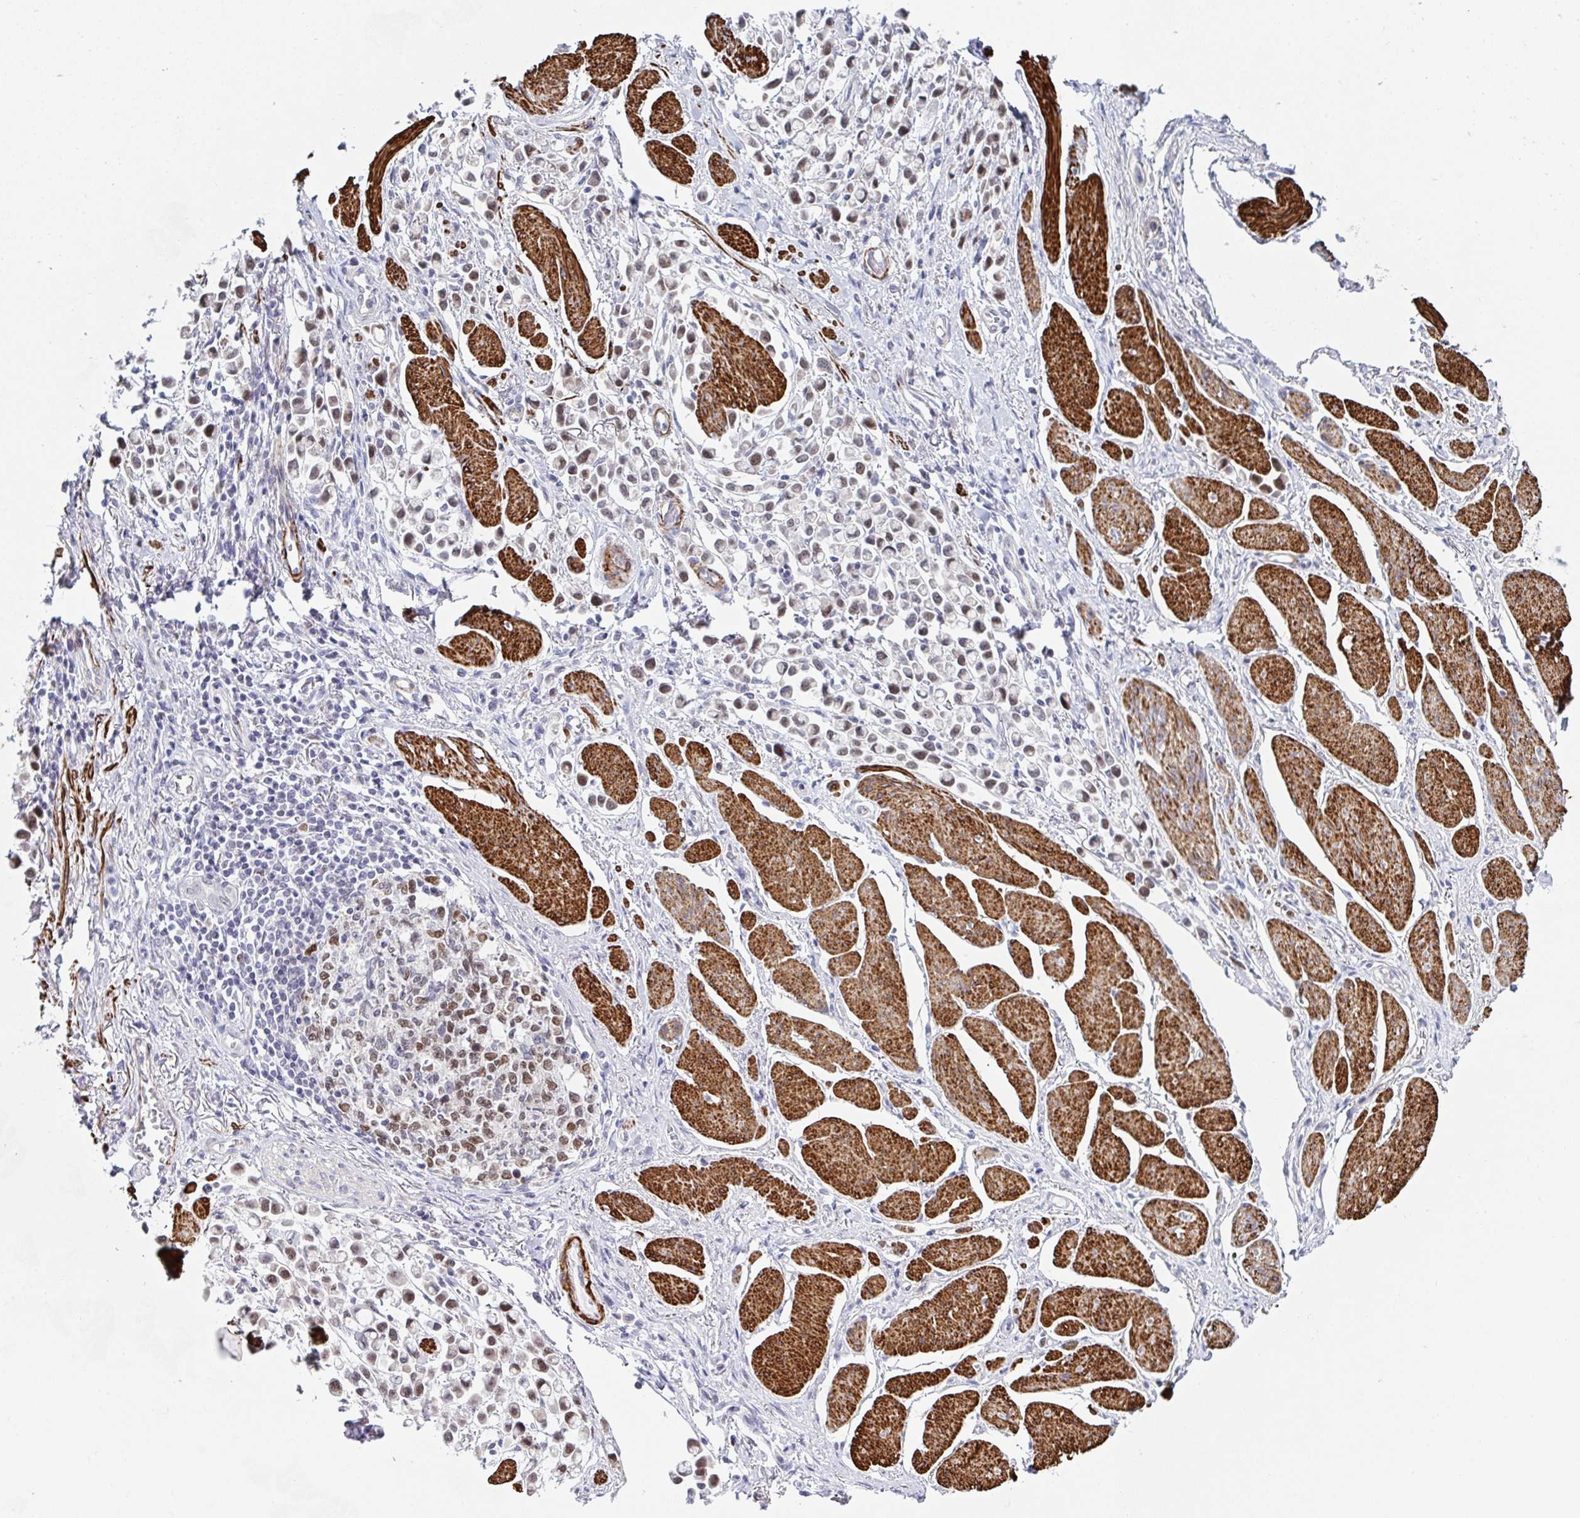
{"staining": {"intensity": "weak", "quantity": ">75%", "location": "nuclear"}, "tissue": "stomach cancer", "cell_type": "Tumor cells", "image_type": "cancer", "snomed": [{"axis": "morphology", "description": "Adenocarcinoma, NOS"}, {"axis": "topography", "description": "Stomach"}], "caption": "The image exhibits staining of stomach cancer, revealing weak nuclear protein expression (brown color) within tumor cells.", "gene": "GINS2", "patient": {"sex": "female", "age": 81}}